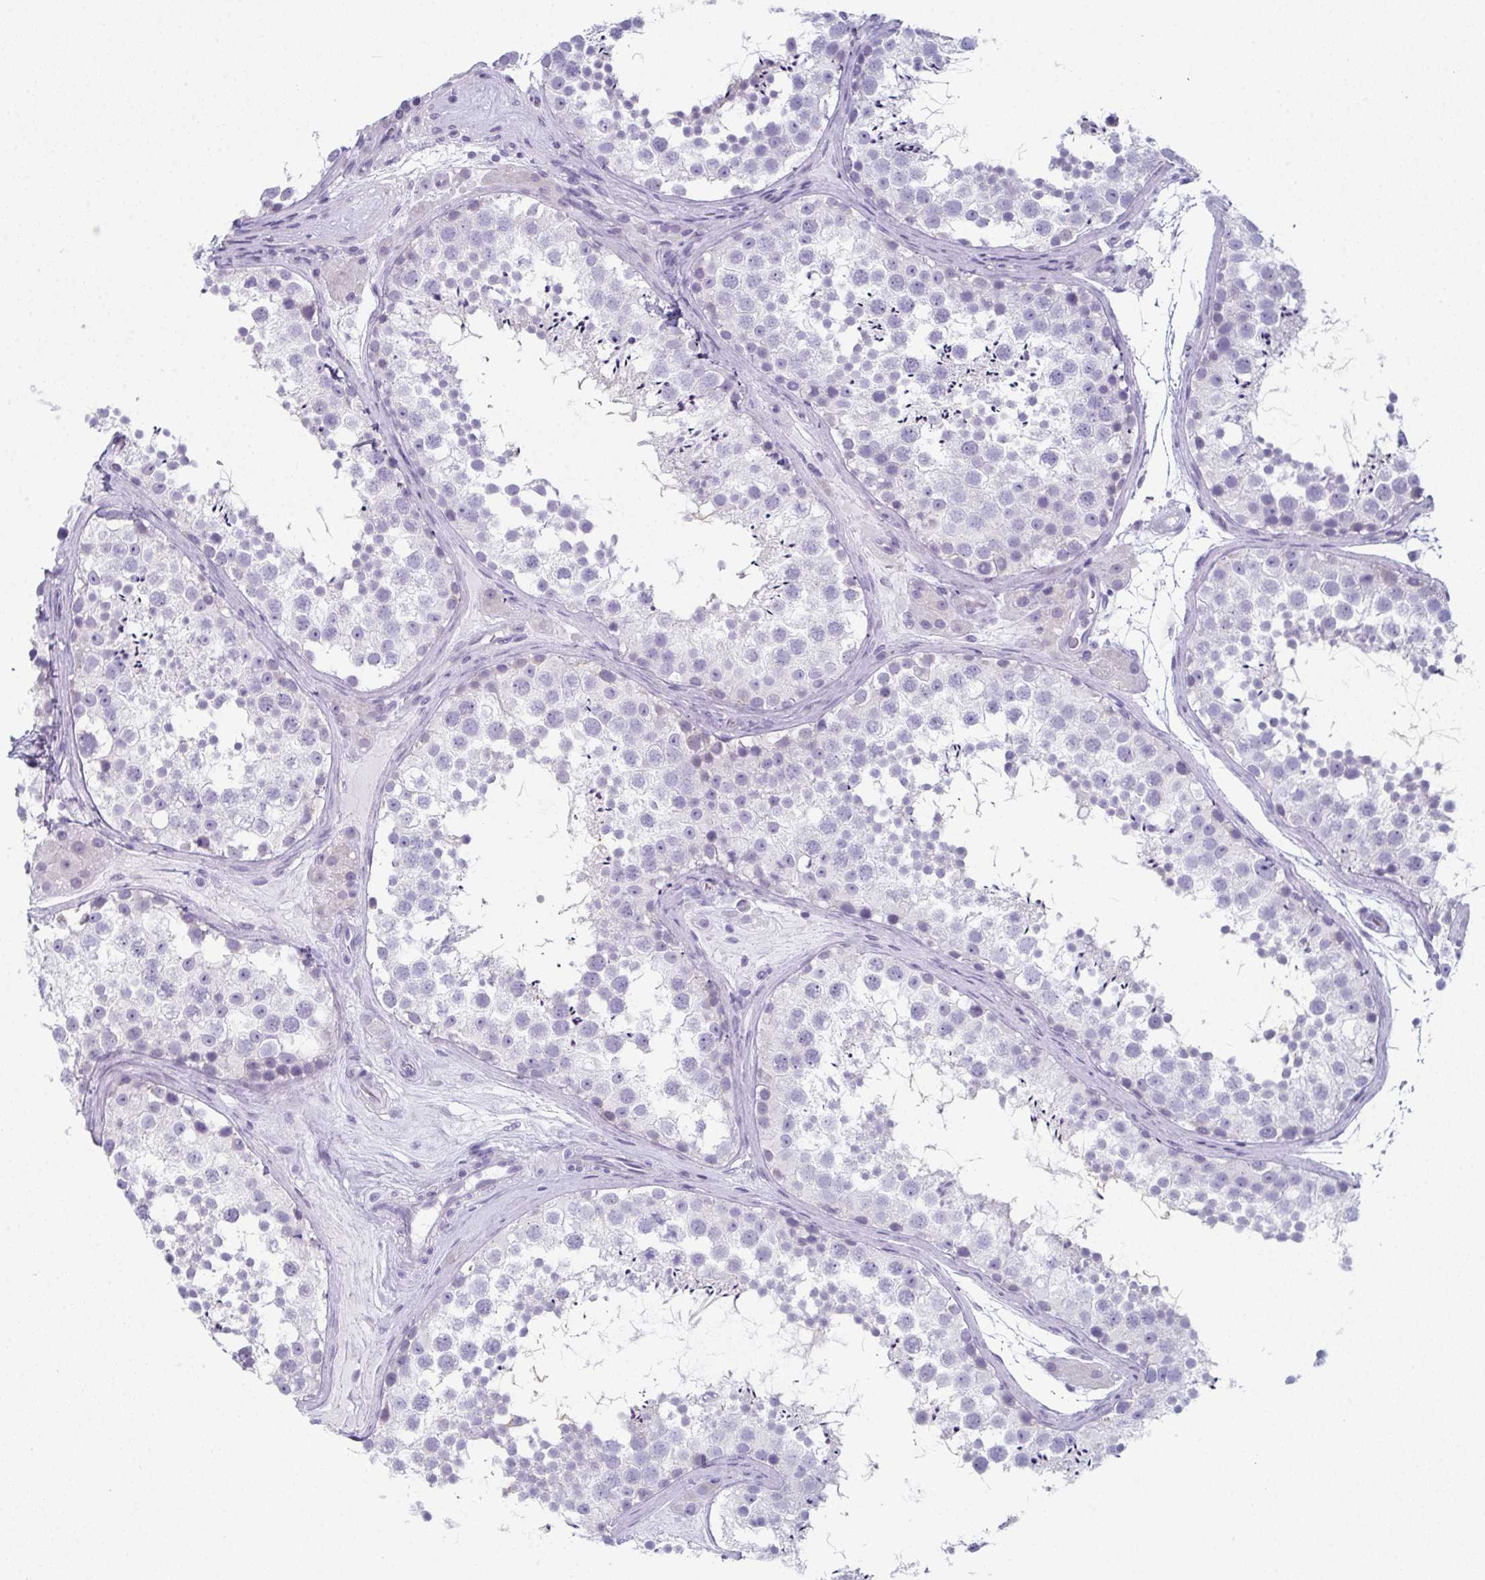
{"staining": {"intensity": "negative", "quantity": "none", "location": "none"}, "tissue": "testis", "cell_type": "Cells in seminiferous ducts", "image_type": "normal", "snomed": [{"axis": "morphology", "description": "Normal tissue, NOS"}, {"axis": "topography", "description": "Testis"}], "caption": "This micrograph is of normal testis stained with immunohistochemistry to label a protein in brown with the nuclei are counter-stained blue. There is no expression in cells in seminiferous ducts. (Brightfield microscopy of DAB immunohistochemistry at high magnification).", "gene": "ENKUR", "patient": {"sex": "male", "age": 41}}